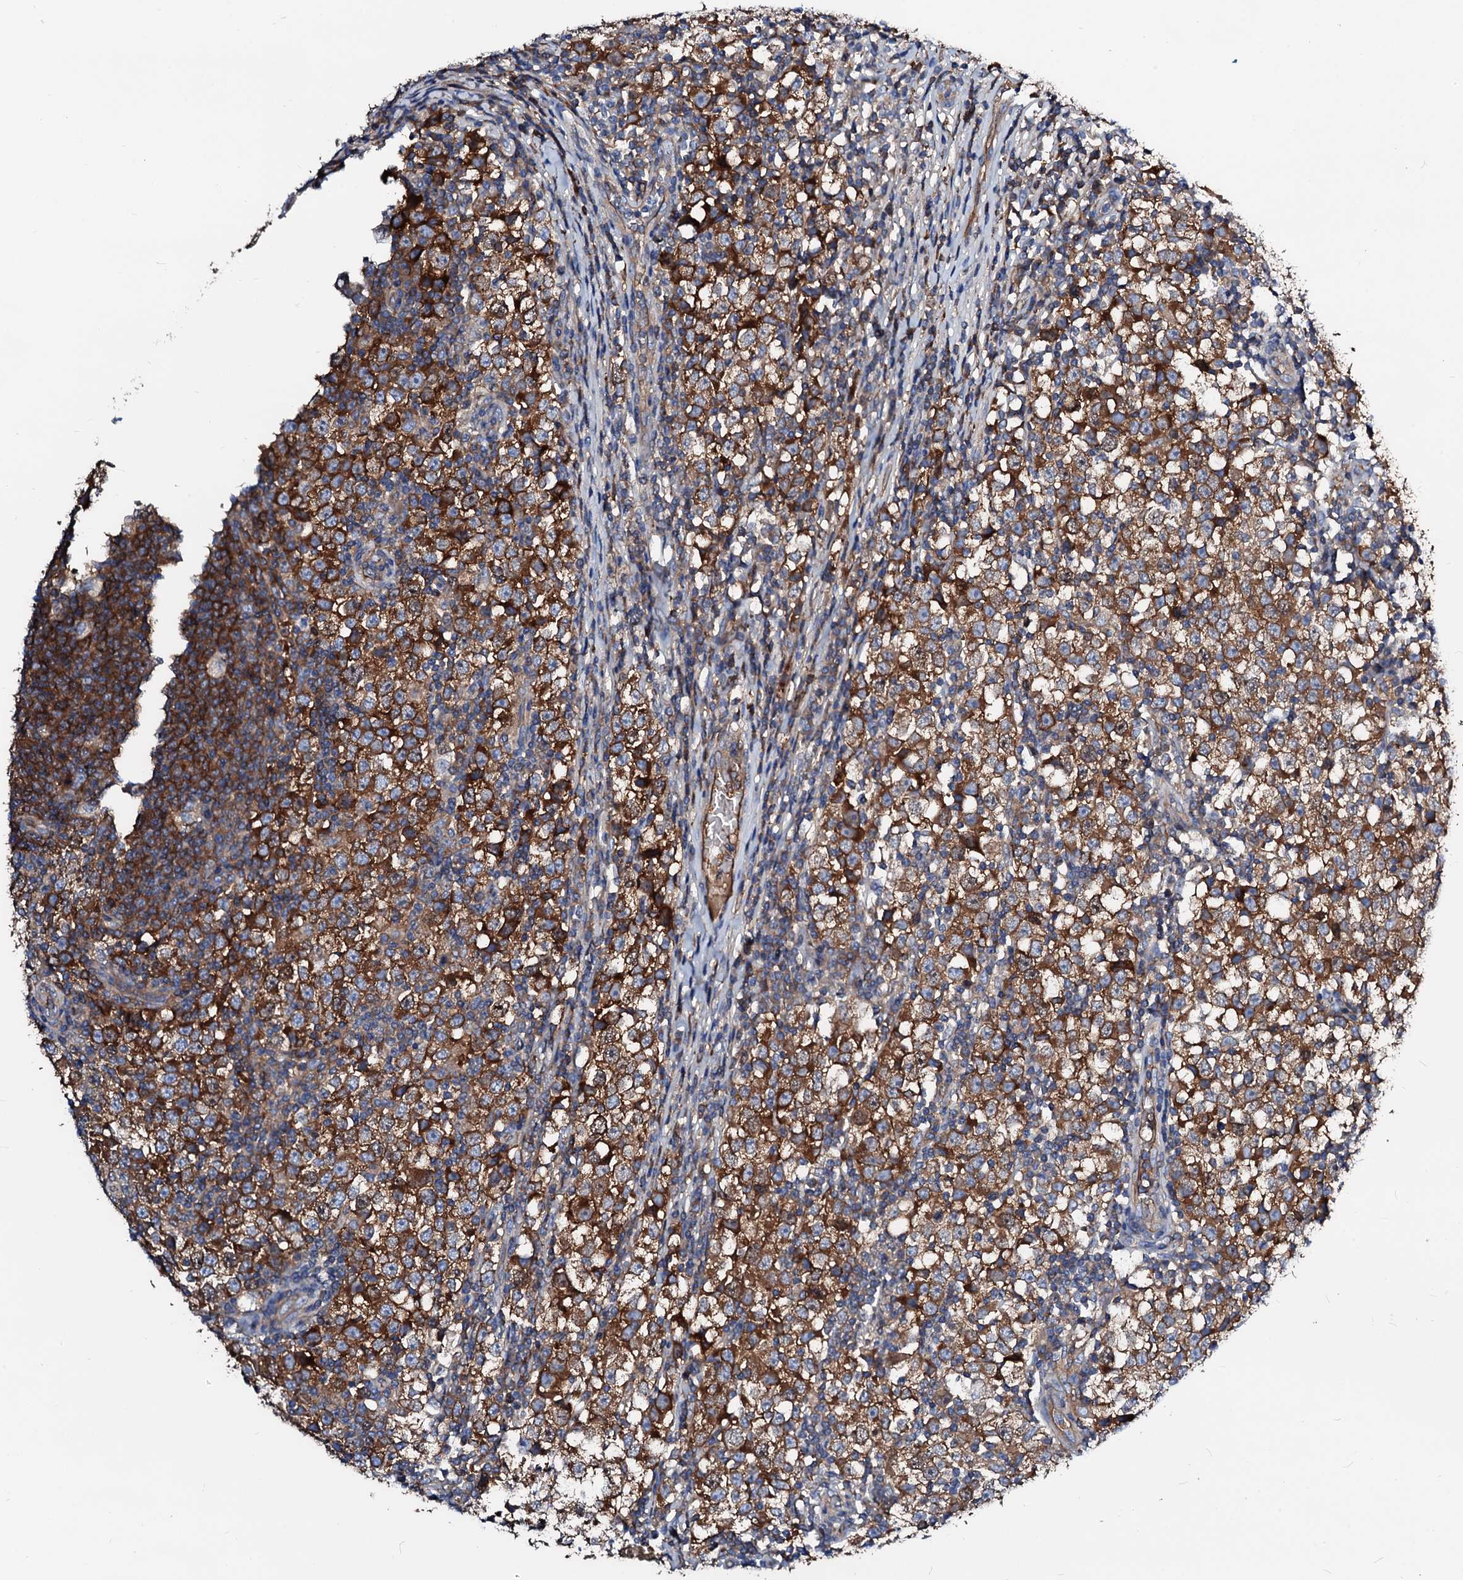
{"staining": {"intensity": "moderate", "quantity": ">75%", "location": "cytoplasmic/membranous"}, "tissue": "testis cancer", "cell_type": "Tumor cells", "image_type": "cancer", "snomed": [{"axis": "morphology", "description": "Seminoma, NOS"}, {"axis": "topography", "description": "Testis"}], "caption": "A micrograph showing moderate cytoplasmic/membranous expression in about >75% of tumor cells in testis cancer (seminoma), as visualized by brown immunohistochemical staining.", "gene": "CSKMT", "patient": {"sex": "male", "age": 65}}